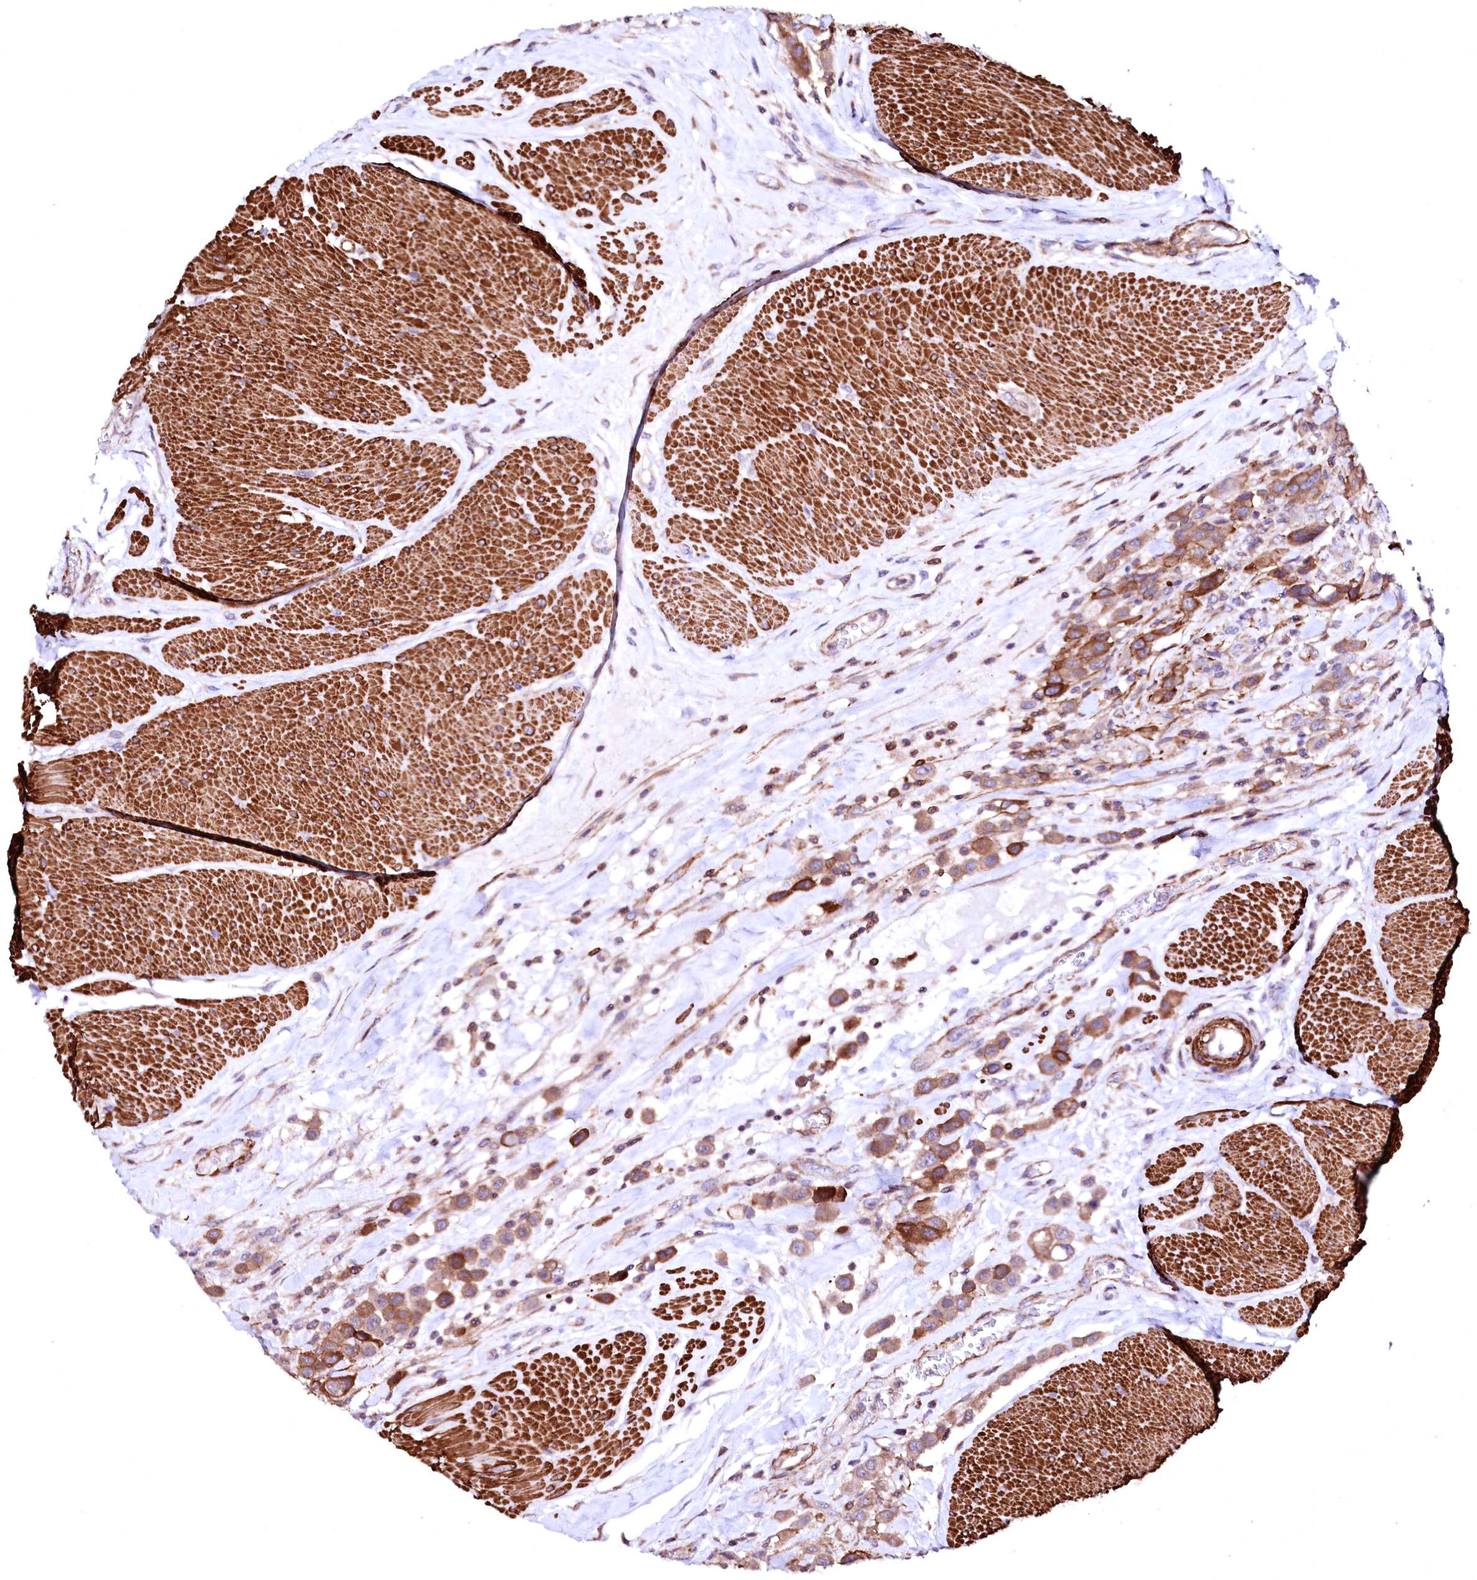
{"staining": {"intensity": "moderate", "quantity": ">75%", "location": "cytoplasmic/membranous"}, "tissue": "urothelial cancer", "cell_type": "Tumor cells", "image_type": "cancer", "snomed": [{"axis": "morphology", "description": "Urothelial carcinoma, High grade"}, {"axis": "topography", "description": "Urinary bladder"}], "caption": "A medium amount of moderate cytoplasmic/membranous expression is identified in about >75% of tumor cells in urothelial cancer tissue.", "gene": "GPR176", "patient": {"sex": "male", "age": 50}}